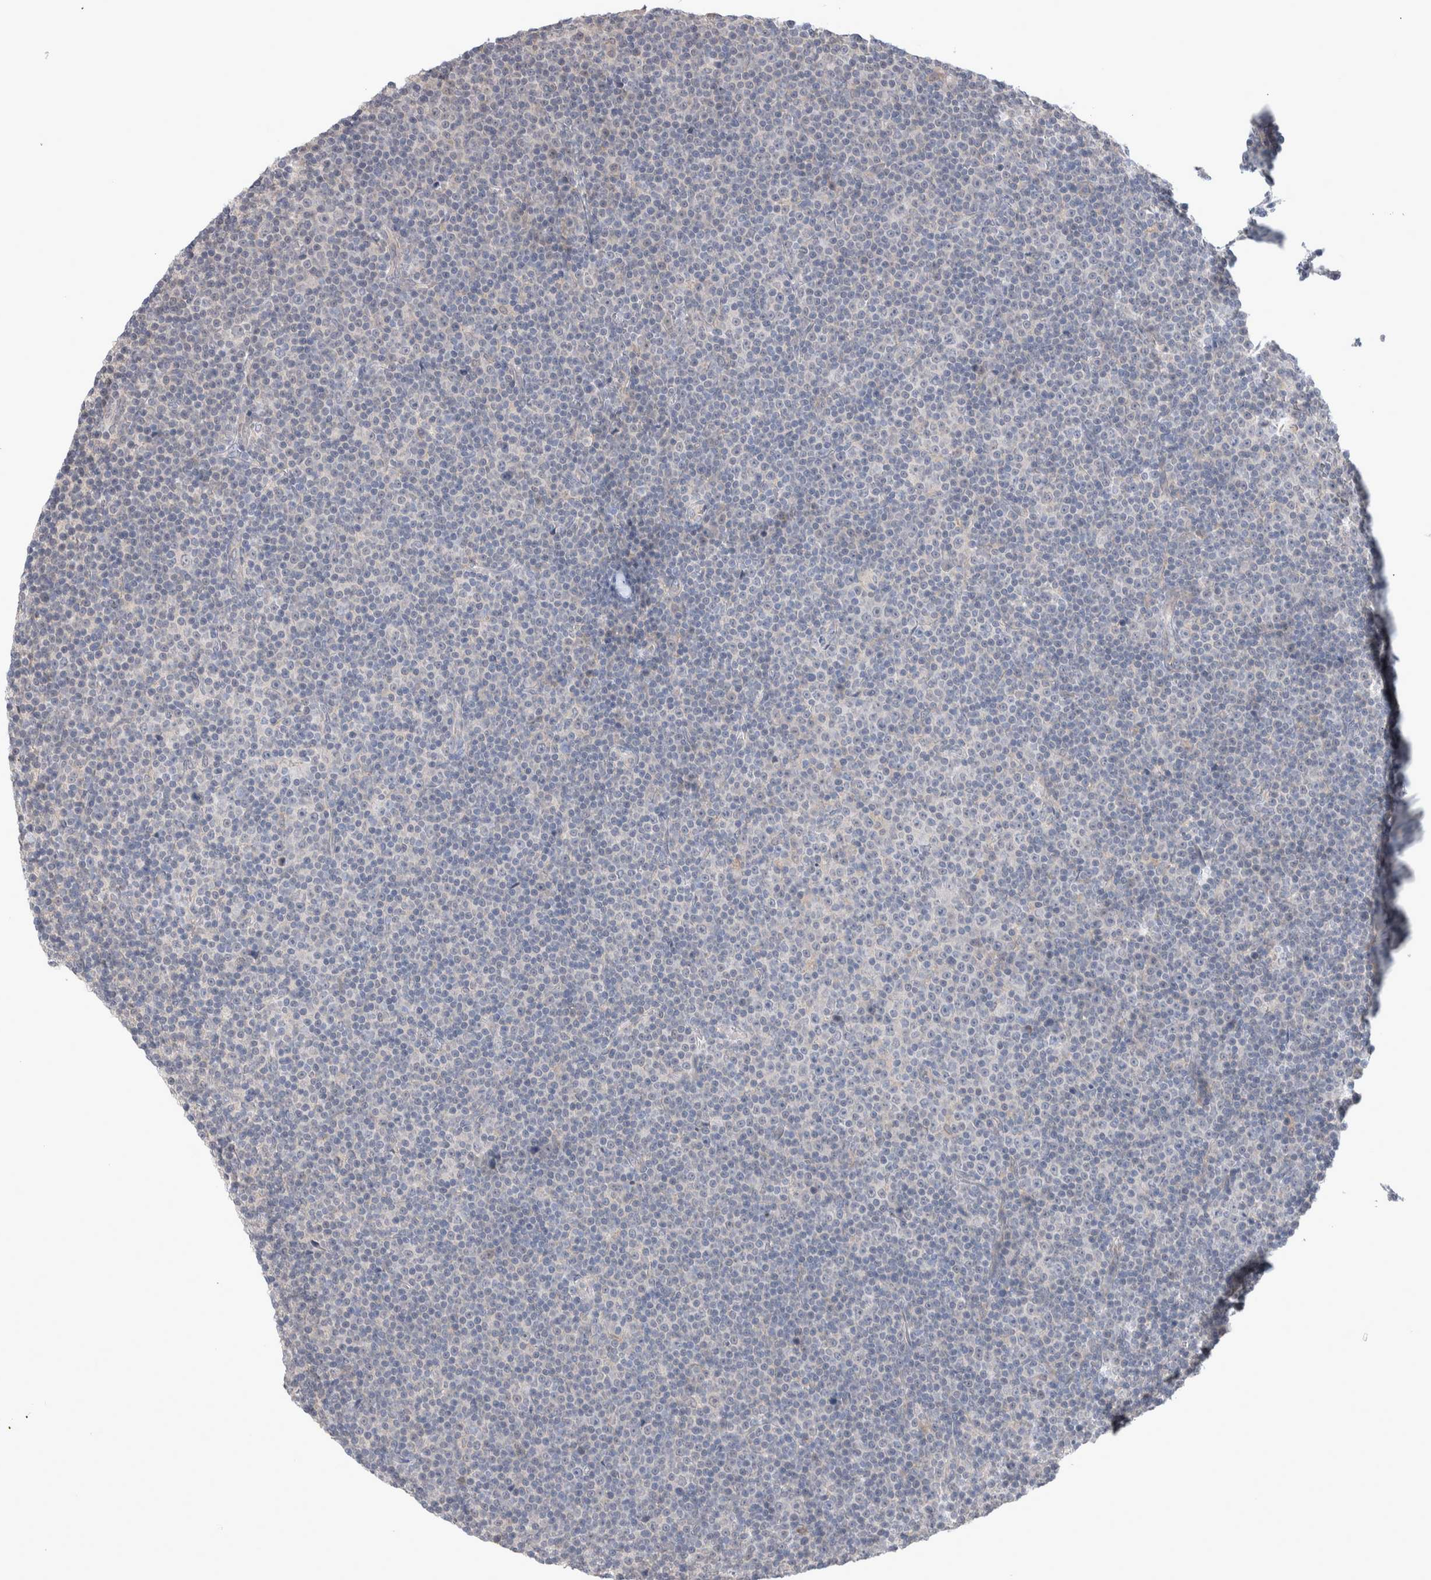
{"staining": {"intensity": "negative", "quantity": "none", "location": "none"}, "tissue": "lymphoma", "cell_type": "Tumor cells", "image_type": "cancer", "snomed": [{"axis": "morphology", "description": "Malignant lymphoma, non-Hodgkin's type, Low grade"}, {"axis": "topography", "description": "Lymph node"}], "caption": "A histopathology image of human malignant lymphoma, non-Hodgkin's type (low-grade) is negative for staining in tumor cells.", "gene": "CUL2", "patient": {"sex": "female", "age": 67}}